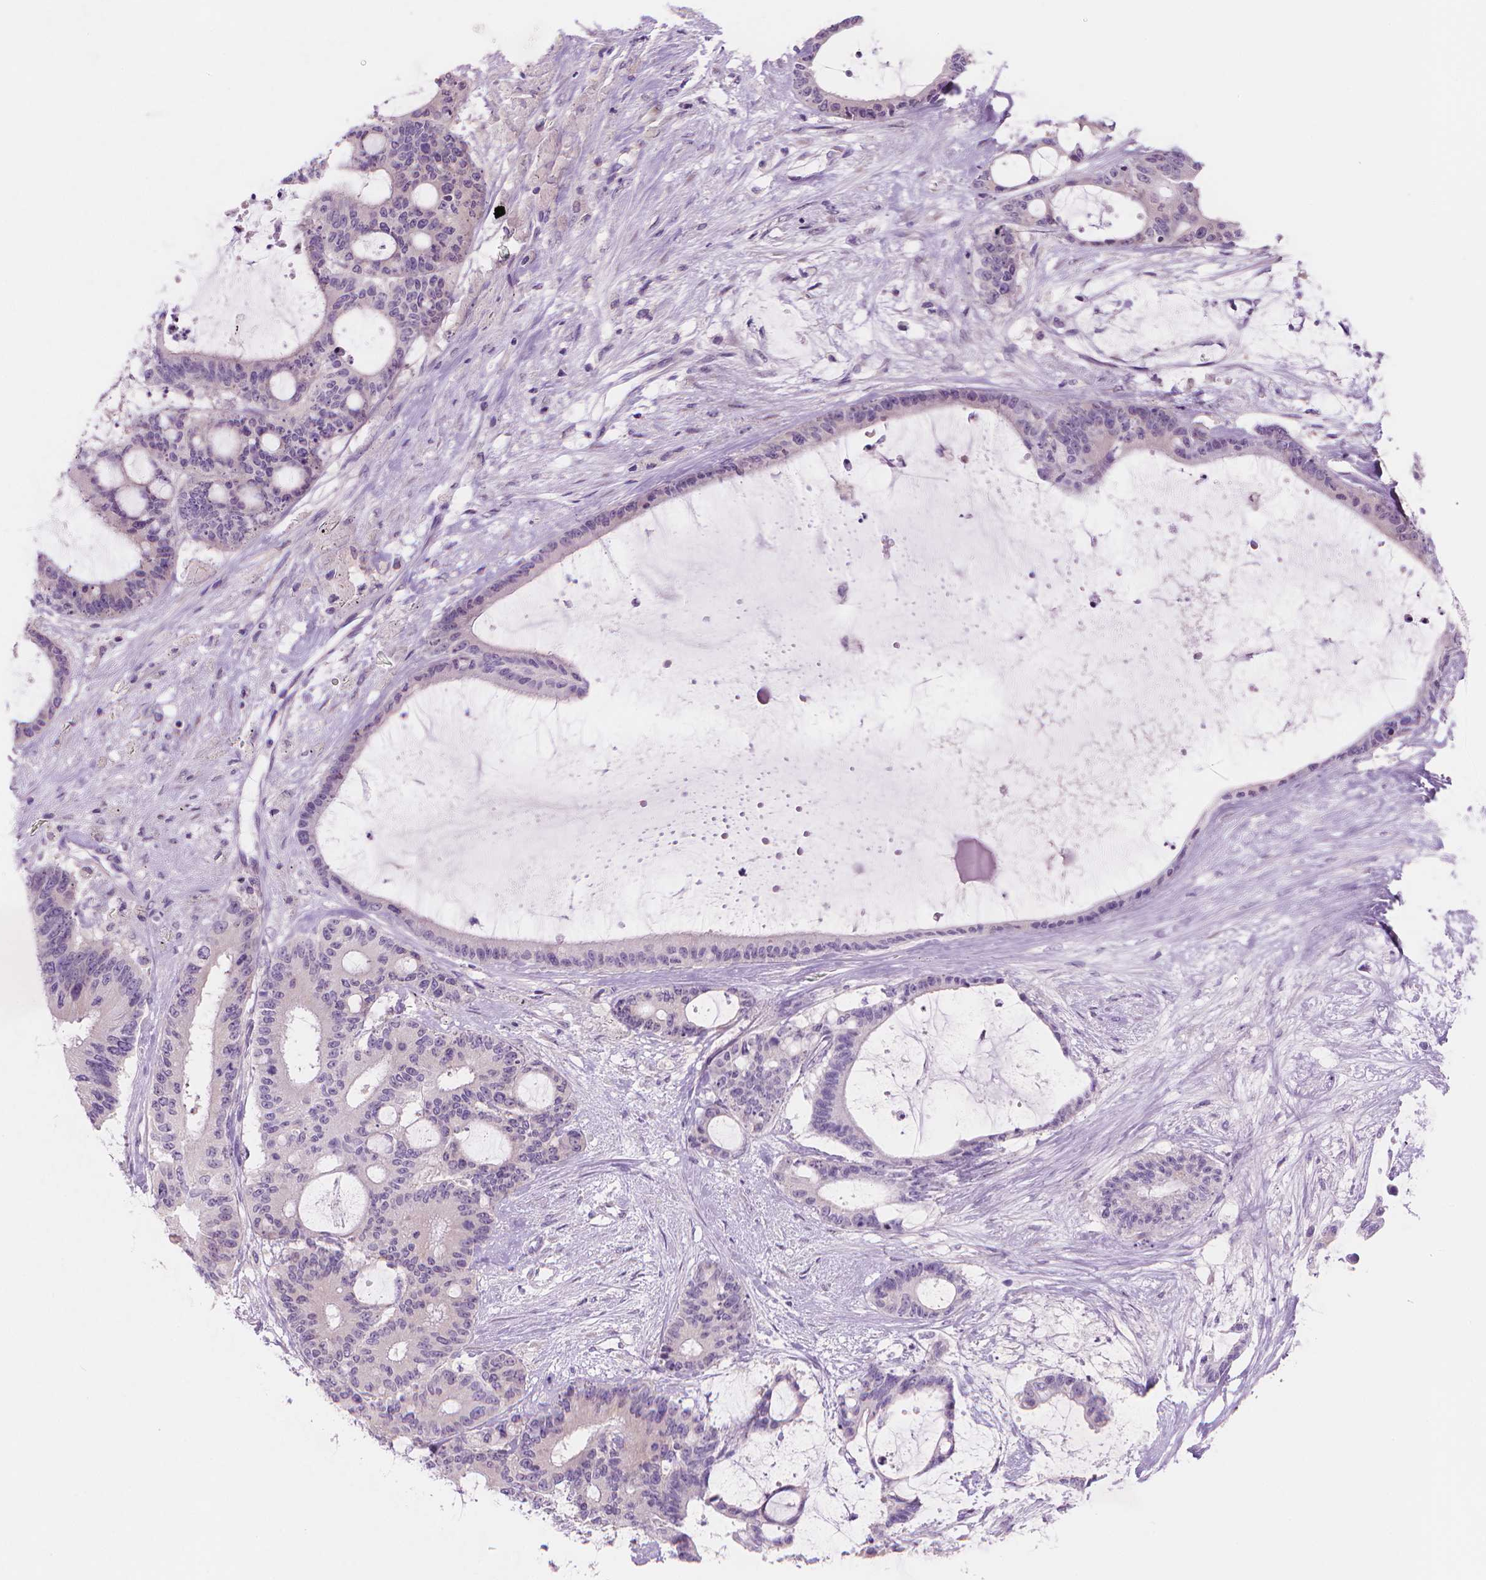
{"staining": {"intensity": "negative", "quantity": "none", "location": "none"}, "tissue": "liver cancer", "cell_type": "Tumor cells", "image_type": "cancer", "snomed": [{"axis": "morphology", "description": "Normal tissue, NOS"}, {"axis": "morphology", "description": "Cholangiocarcinoma"}, {"axis": "topography", "description": "Liver"}, {"axis": "topography", "description": "Peripheral nerve tissue"}], "caption": "DAB (3,3'-diaminobenzidine) immunohistochemical staining of liver cholangiocarcinoma exhibits no significant positivity in tumor cells.", "gene": "ENSG00000187186", "patient": {"sex": "female", "age": 73}}